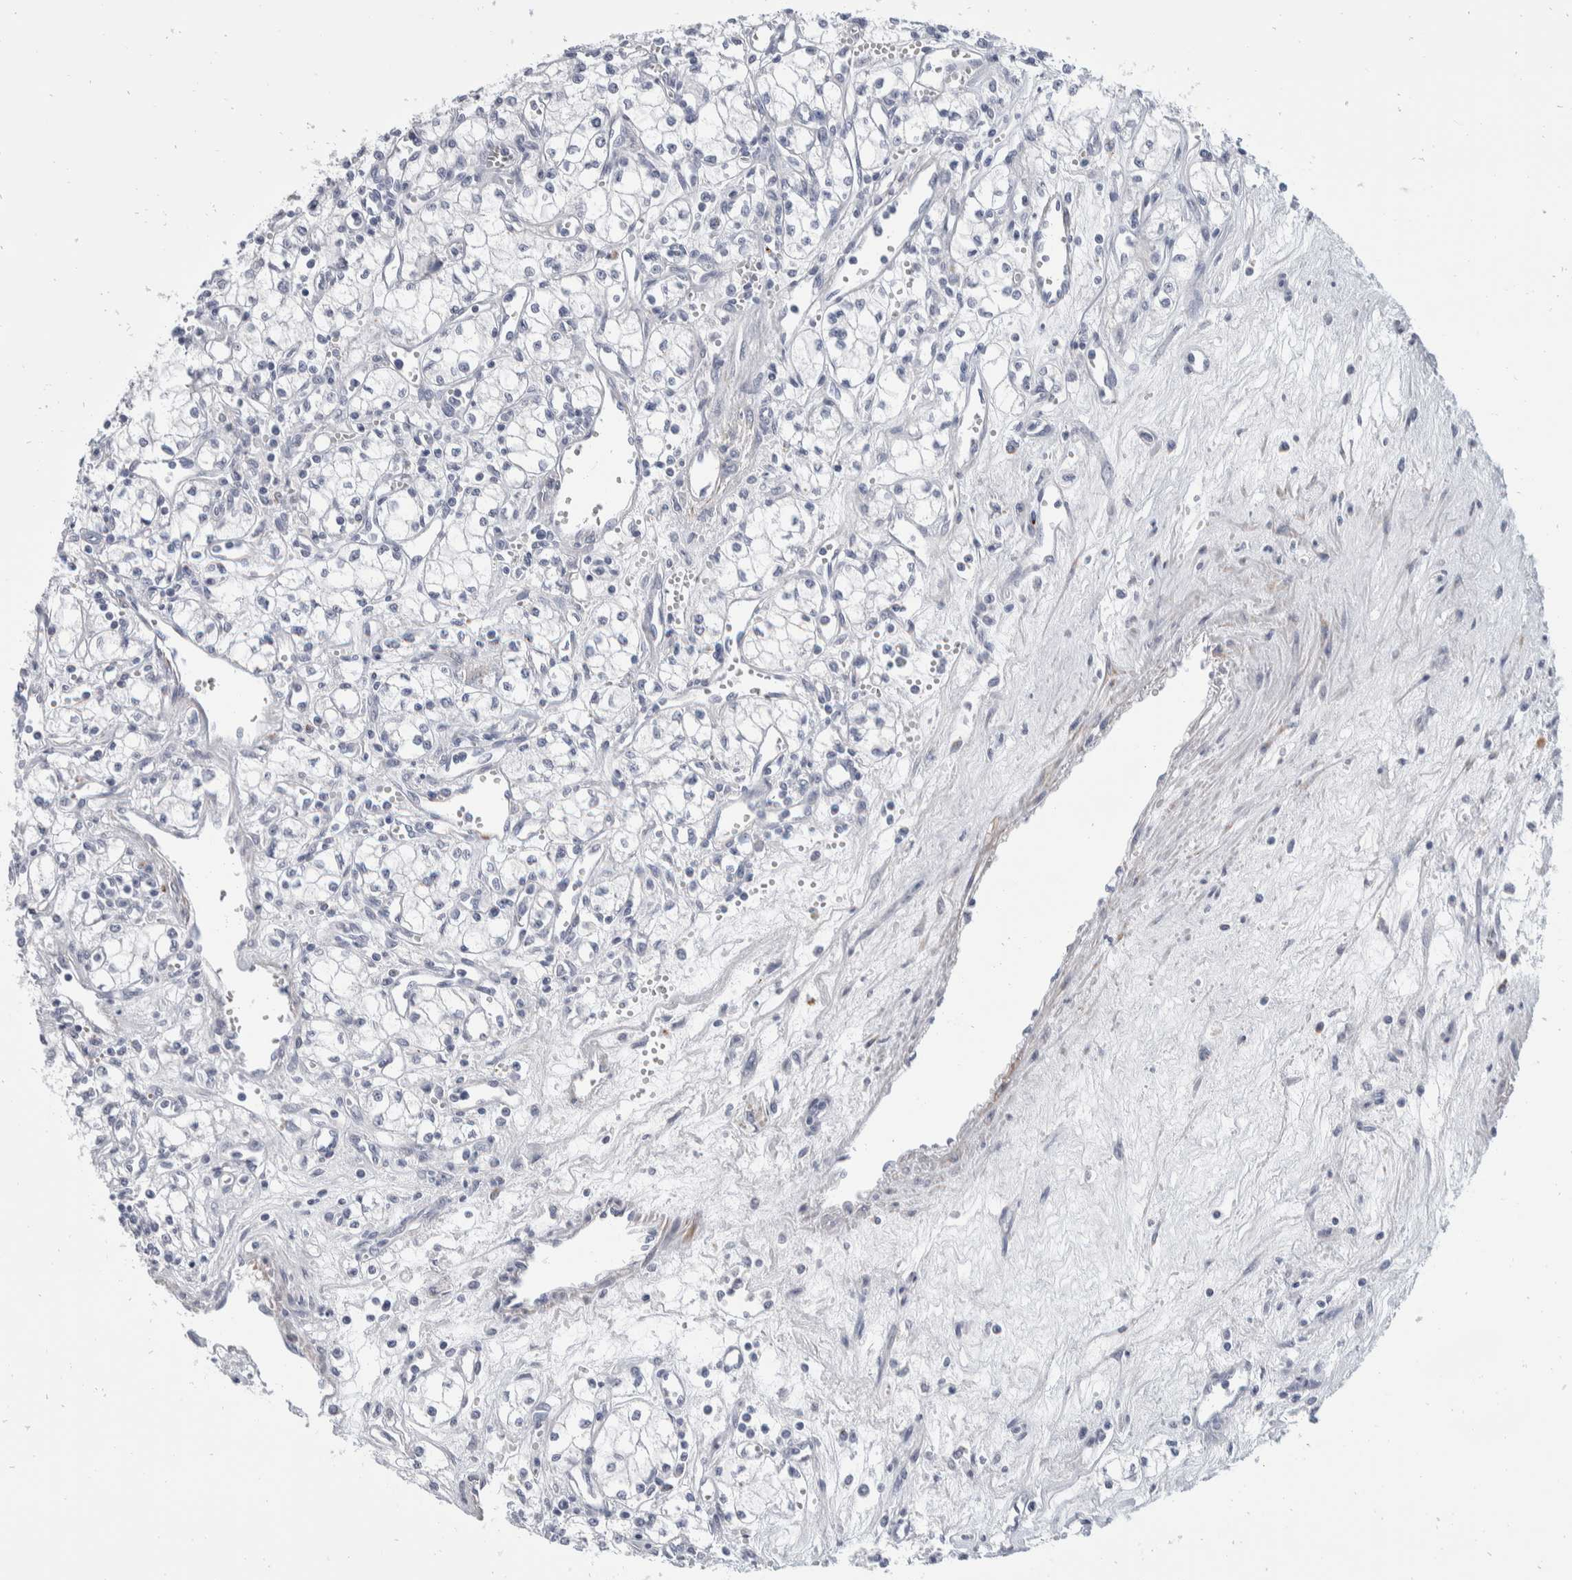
{"staining": {"intensity": "negative", "quantity": "none", "location": "none"}, "tissue": "renal cancer", "cell_type": "Tumor cells", "image_type": "cancer", "snomed": [{"axis": "morphology", "description": "Adenocarcinoma, NOS"}, {"axis": "topography", "description": "Kidney"}], "caption": "High power microscopy image of an IHC photomicrograph of renal cancer, revealing no significant expression in tumor cells. (DAB (3,3'-diaminobenzidine) immunohistochemistry, high magnification).", "gene": "CATSPERD", "patient": {"sex": "male", "age": 59}}